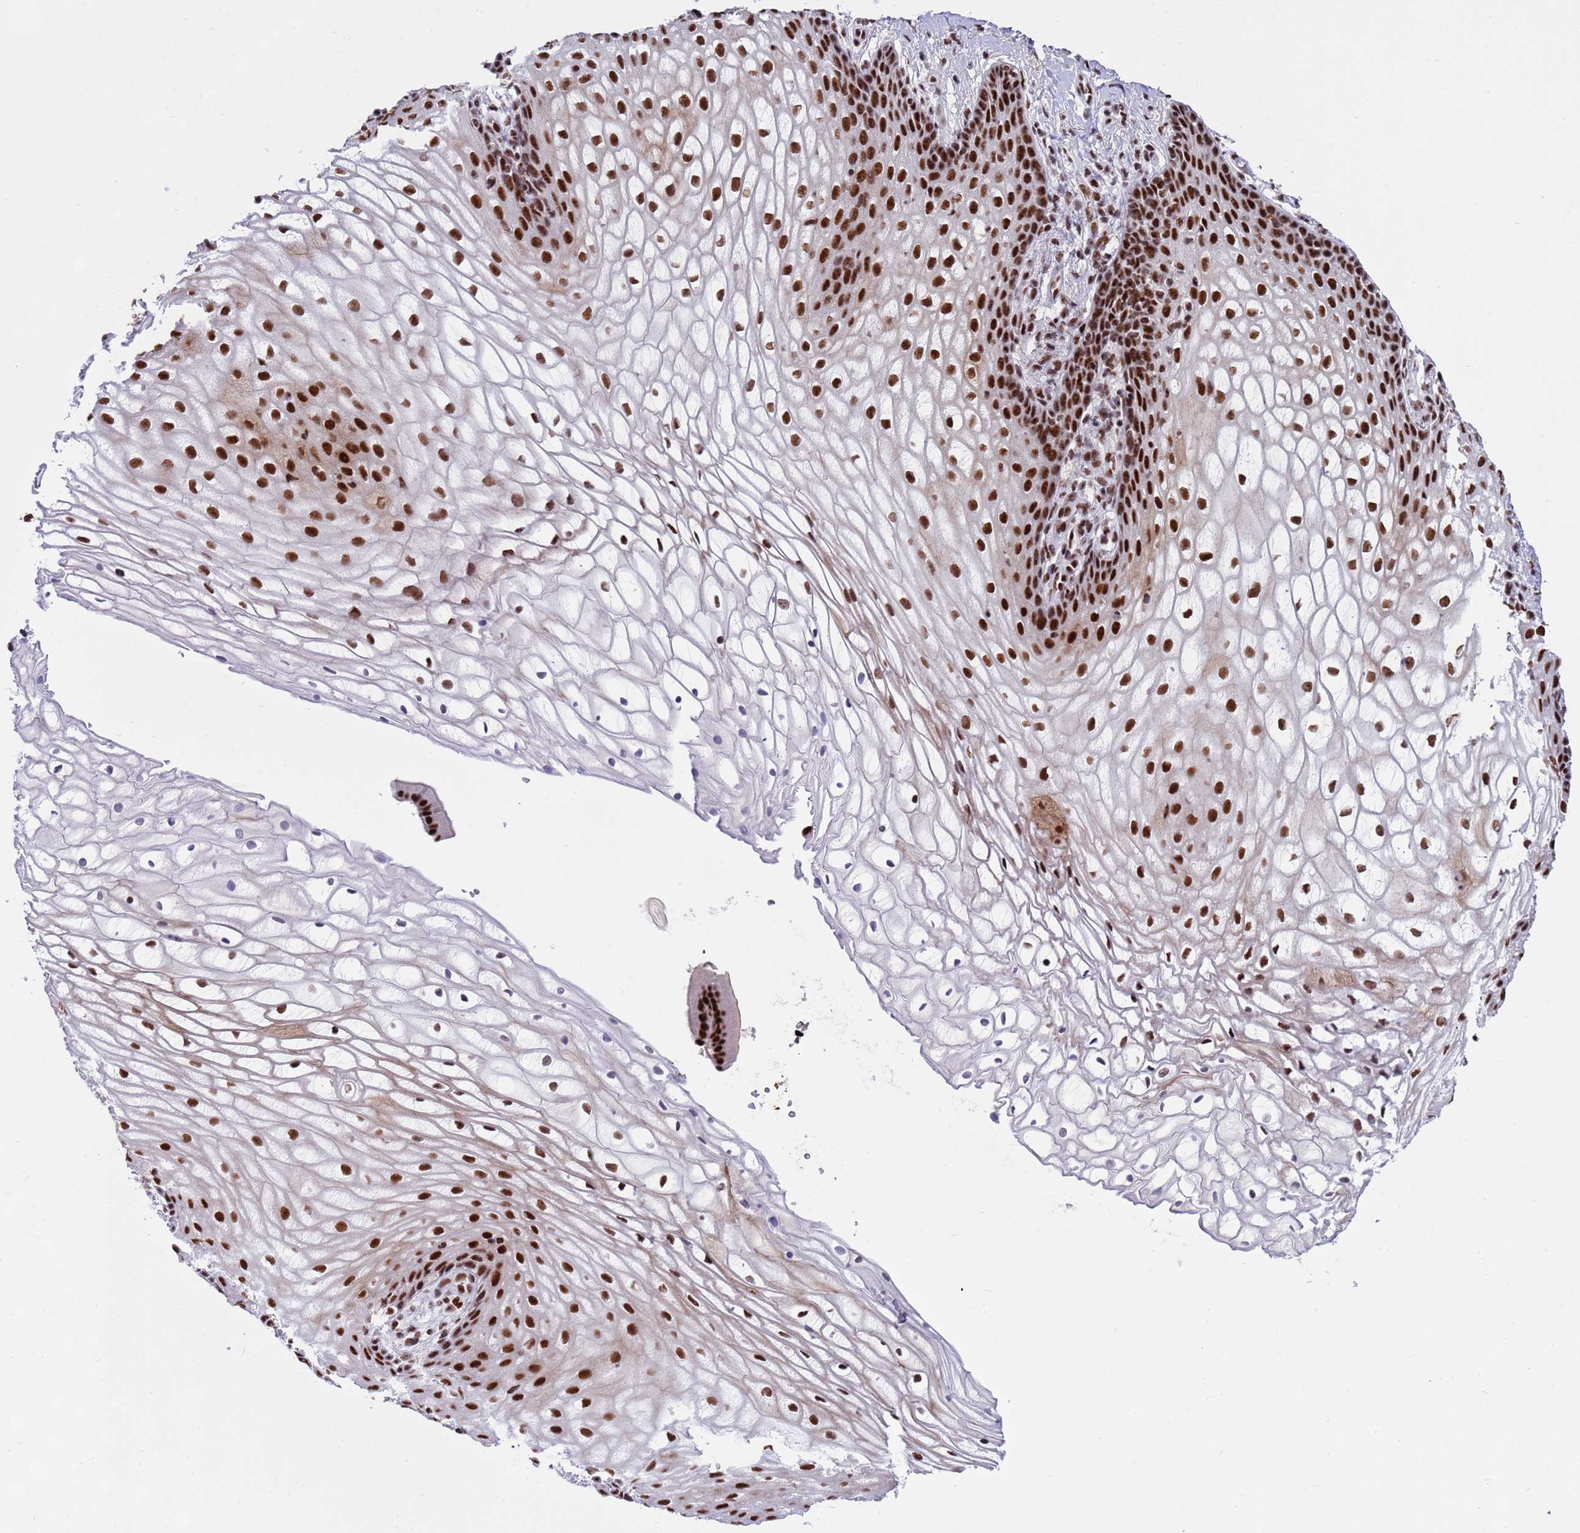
{"staining": {"intensity": "strong", "quantity": ">75%", "location": "nuclear"}, "tissue": "vagina", "cell_type": "Squamous epithelial cells", "image_type": "normal", "snomed": [{"axis": "morphology", "description": "Normal tissue, NOS"}, {"axis": "topography", "description": "Vagina"}], "caption": "This micrograph displays immunohistochemistry (IHC) staining of unremarkable vagina, with high strong nuclear staining in about >75% of squamous epithelial cells.", "gene": "THOC2", "patient": {"sex": "female", "age": 60}}